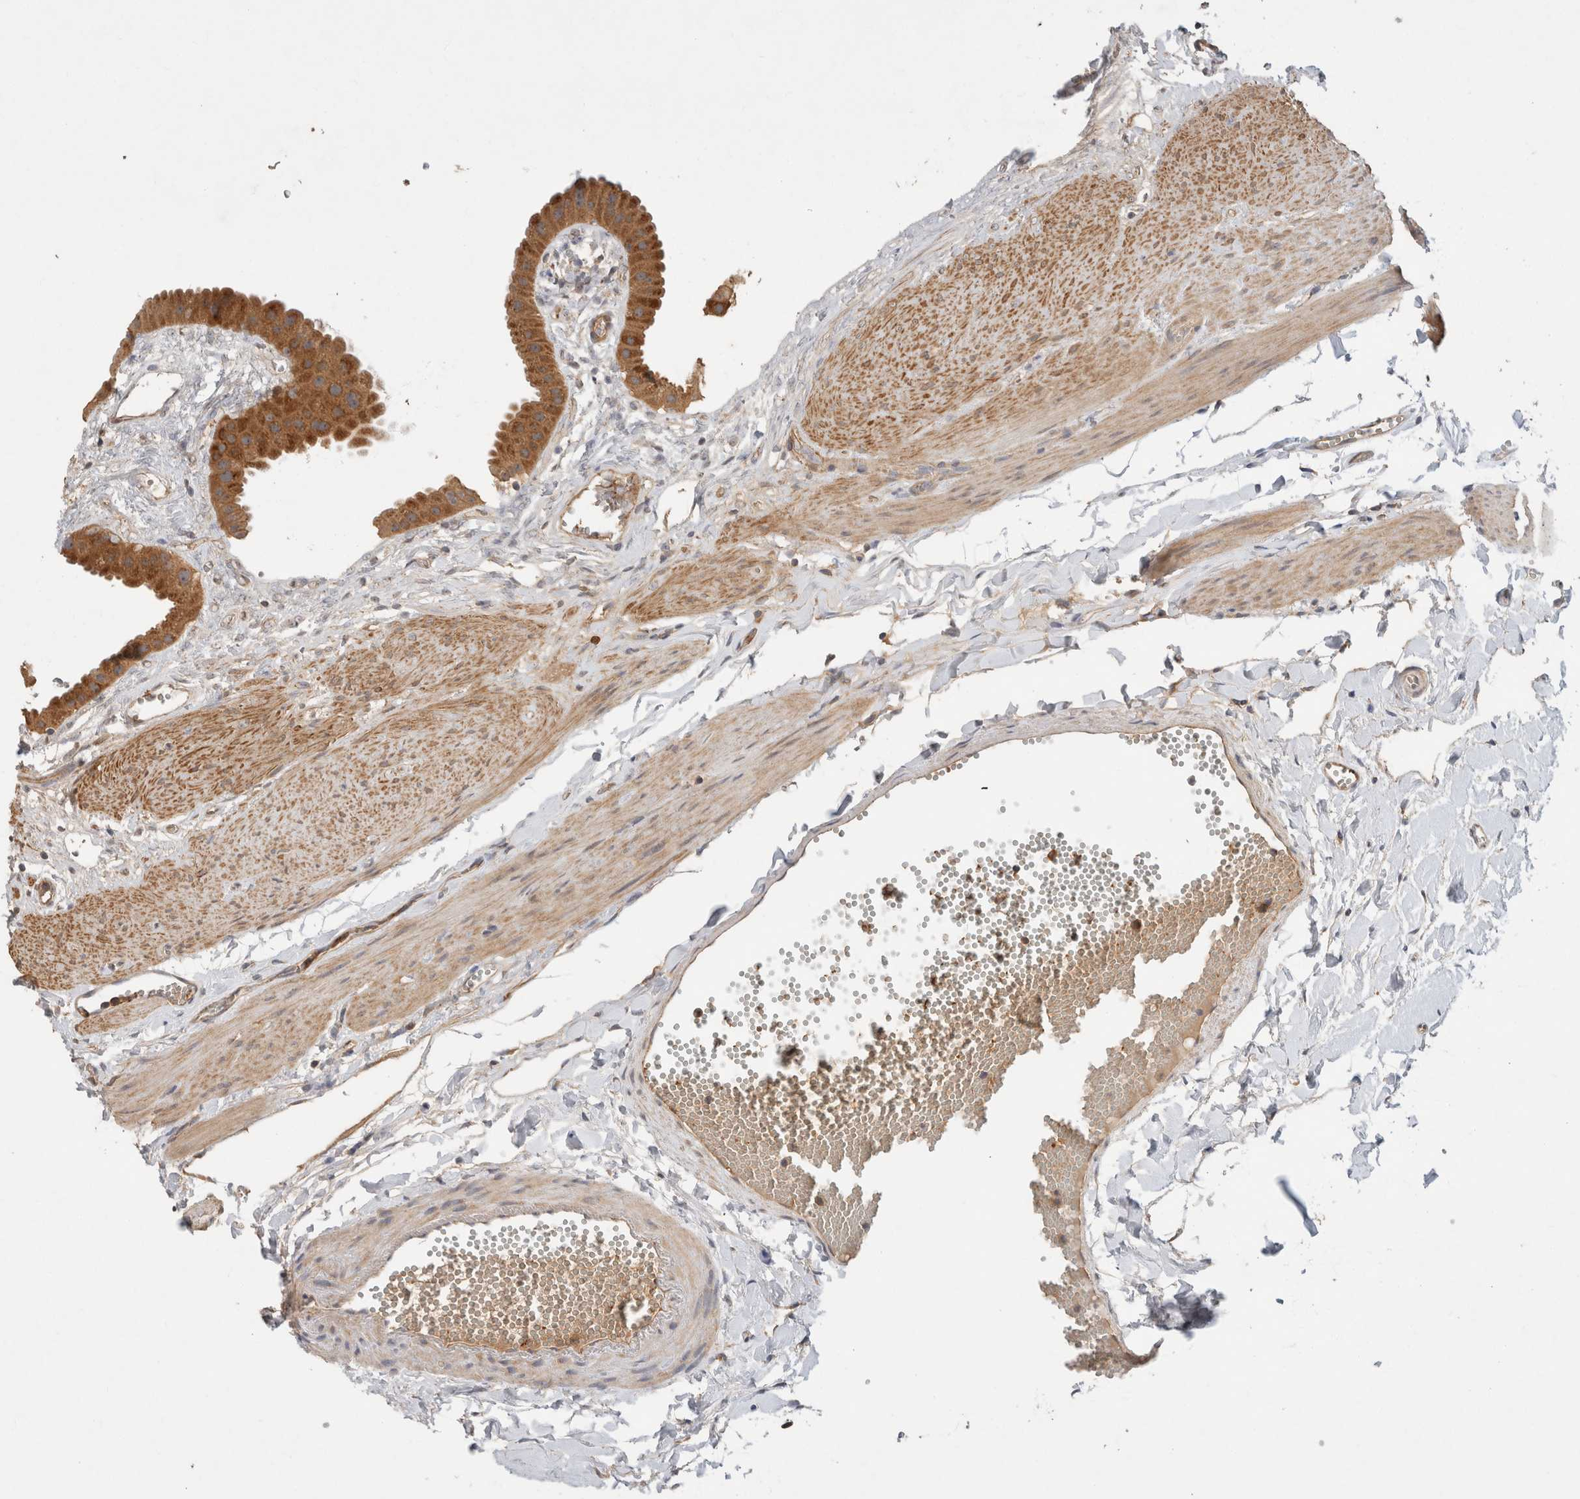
{"staining": {"intensity": "strong", "quantity": ">75%", "location": "cytoplasmic/membranous"}, "tissue": "gallbladder", "cell_type": "Glandular cells", "image_type": "normal", "snomed": [{"axis": "morphology", "description": "Normal tissue, NOS"}, {"axis": "topography", "description": "Gallbladder"}], "caption": "Glandular cells show strong cytoplasmic/membranous staining in approximately >75% of cells in unremarkable gallbladder.", "gene": "C8orf44", "patient": {"sex": "female", "age": 64}}